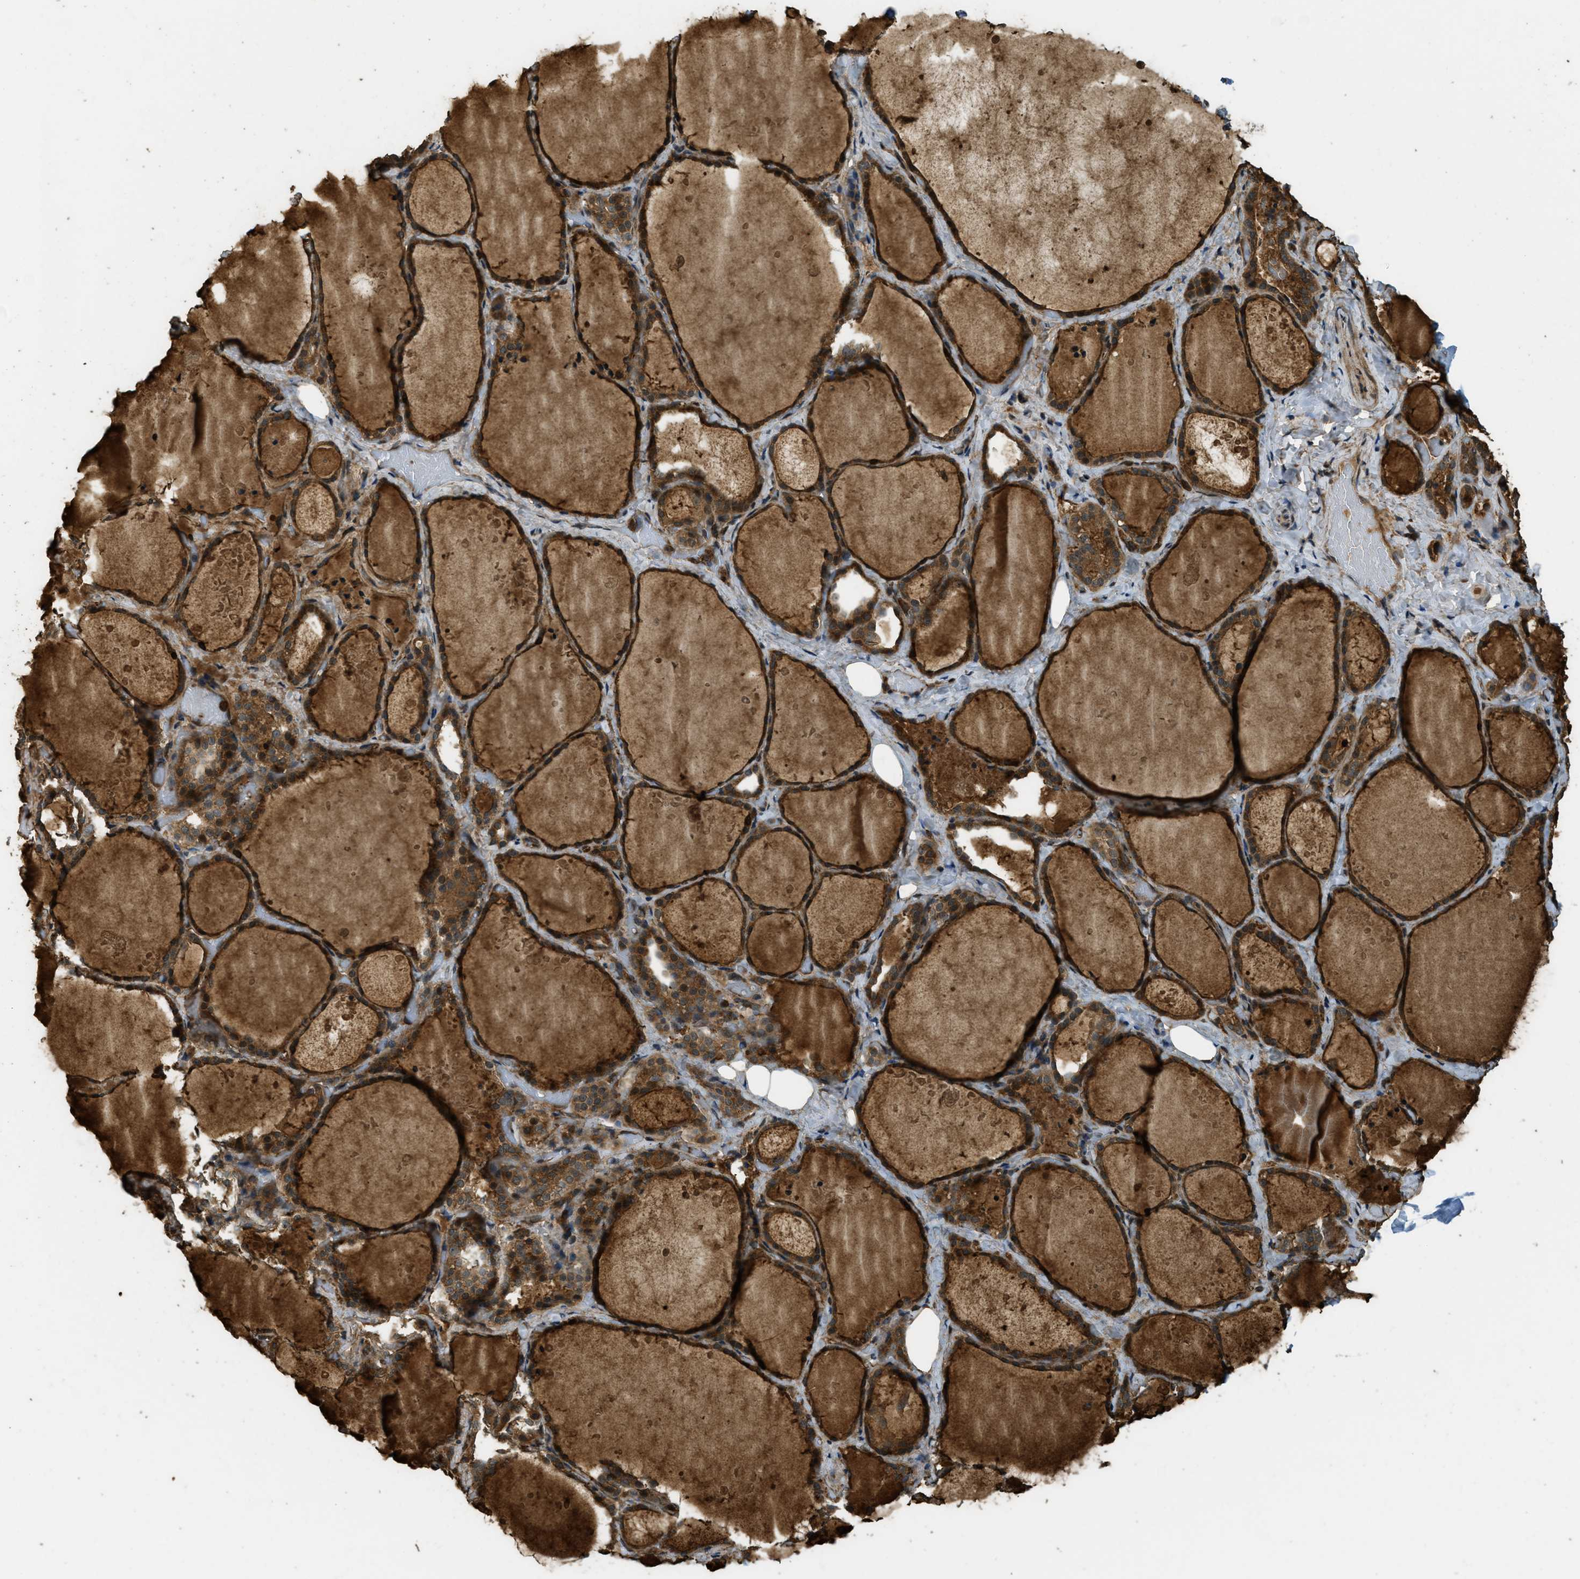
{"staining": {"intensity": "strong", "quantity": ">75%", "location": "cytoplasmic/membranous"}, "tissue": "thyroid gland", "cell_type": "Glandular cells", "image_type": "normal", "snomed": [{"axis": "morphology", "description": "Normal tissue, NOS"}, {"axis": "topography", "description": "Thyroid gland"}], "caption": "IHC micrograph of normal thyroid gland: thyroid gland stained using IHC exhibits high levels of strong protein expression localized specifically in the cytoplasmic/membranous of glandular cells, appearing as a cytoplasmic/membranous brown color.", "gene": "PPP6R3", "patient": {"sex": "female", "age": 44}}